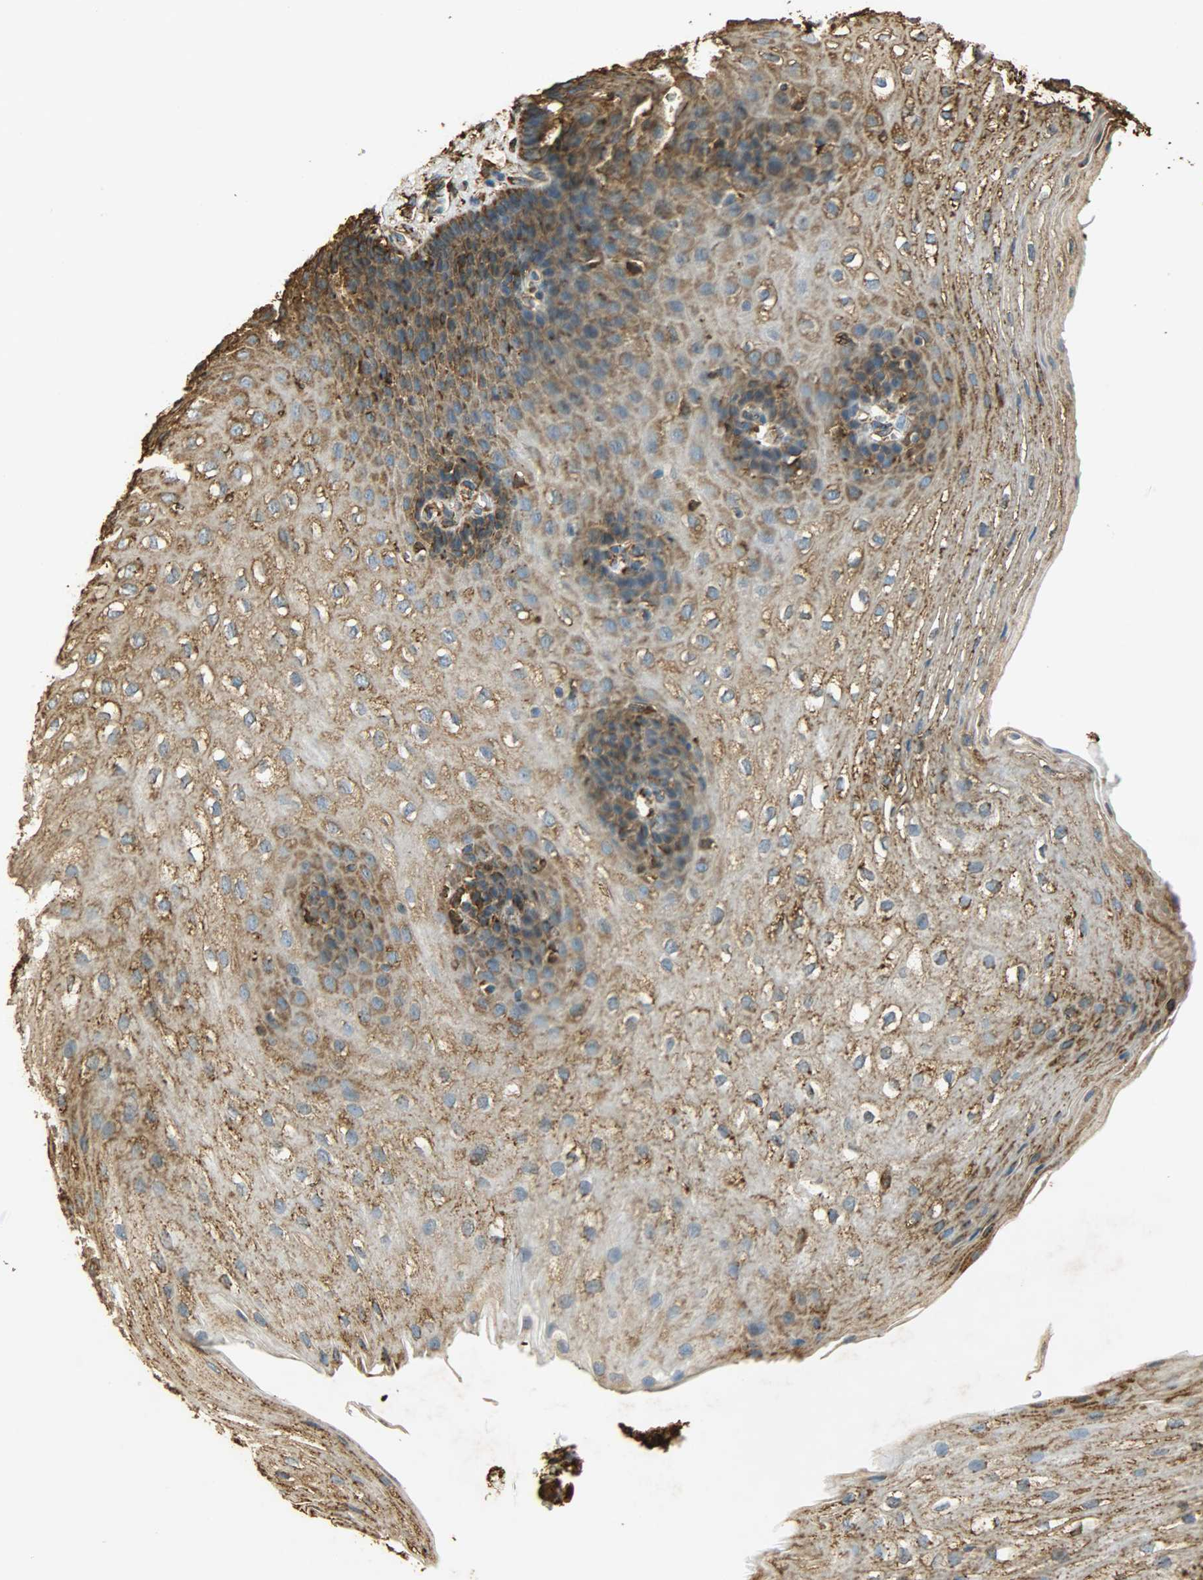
{"staining": {"intensity": "moderate", "quantity": ">75%", "location": "cytoplasmic/membranous"}, "tissue": "esophagus", "cell_type": "Squamous epithelial cells", "image_type": "normal", "snomed": [{"axis": "morphology", "description": "Normal tissue, NOS"}, {"axis": "topography", "description": "Esophagus"}], "caption": "About >75% of squamous epithelial cells in normal human esophagus demonstrate moderate cytoplasmic/membranous protein expression as visualized by brown immunohistochemical staining.", "gene": "HSP90B1", "patient": {"sex": "male", "age": 48}}